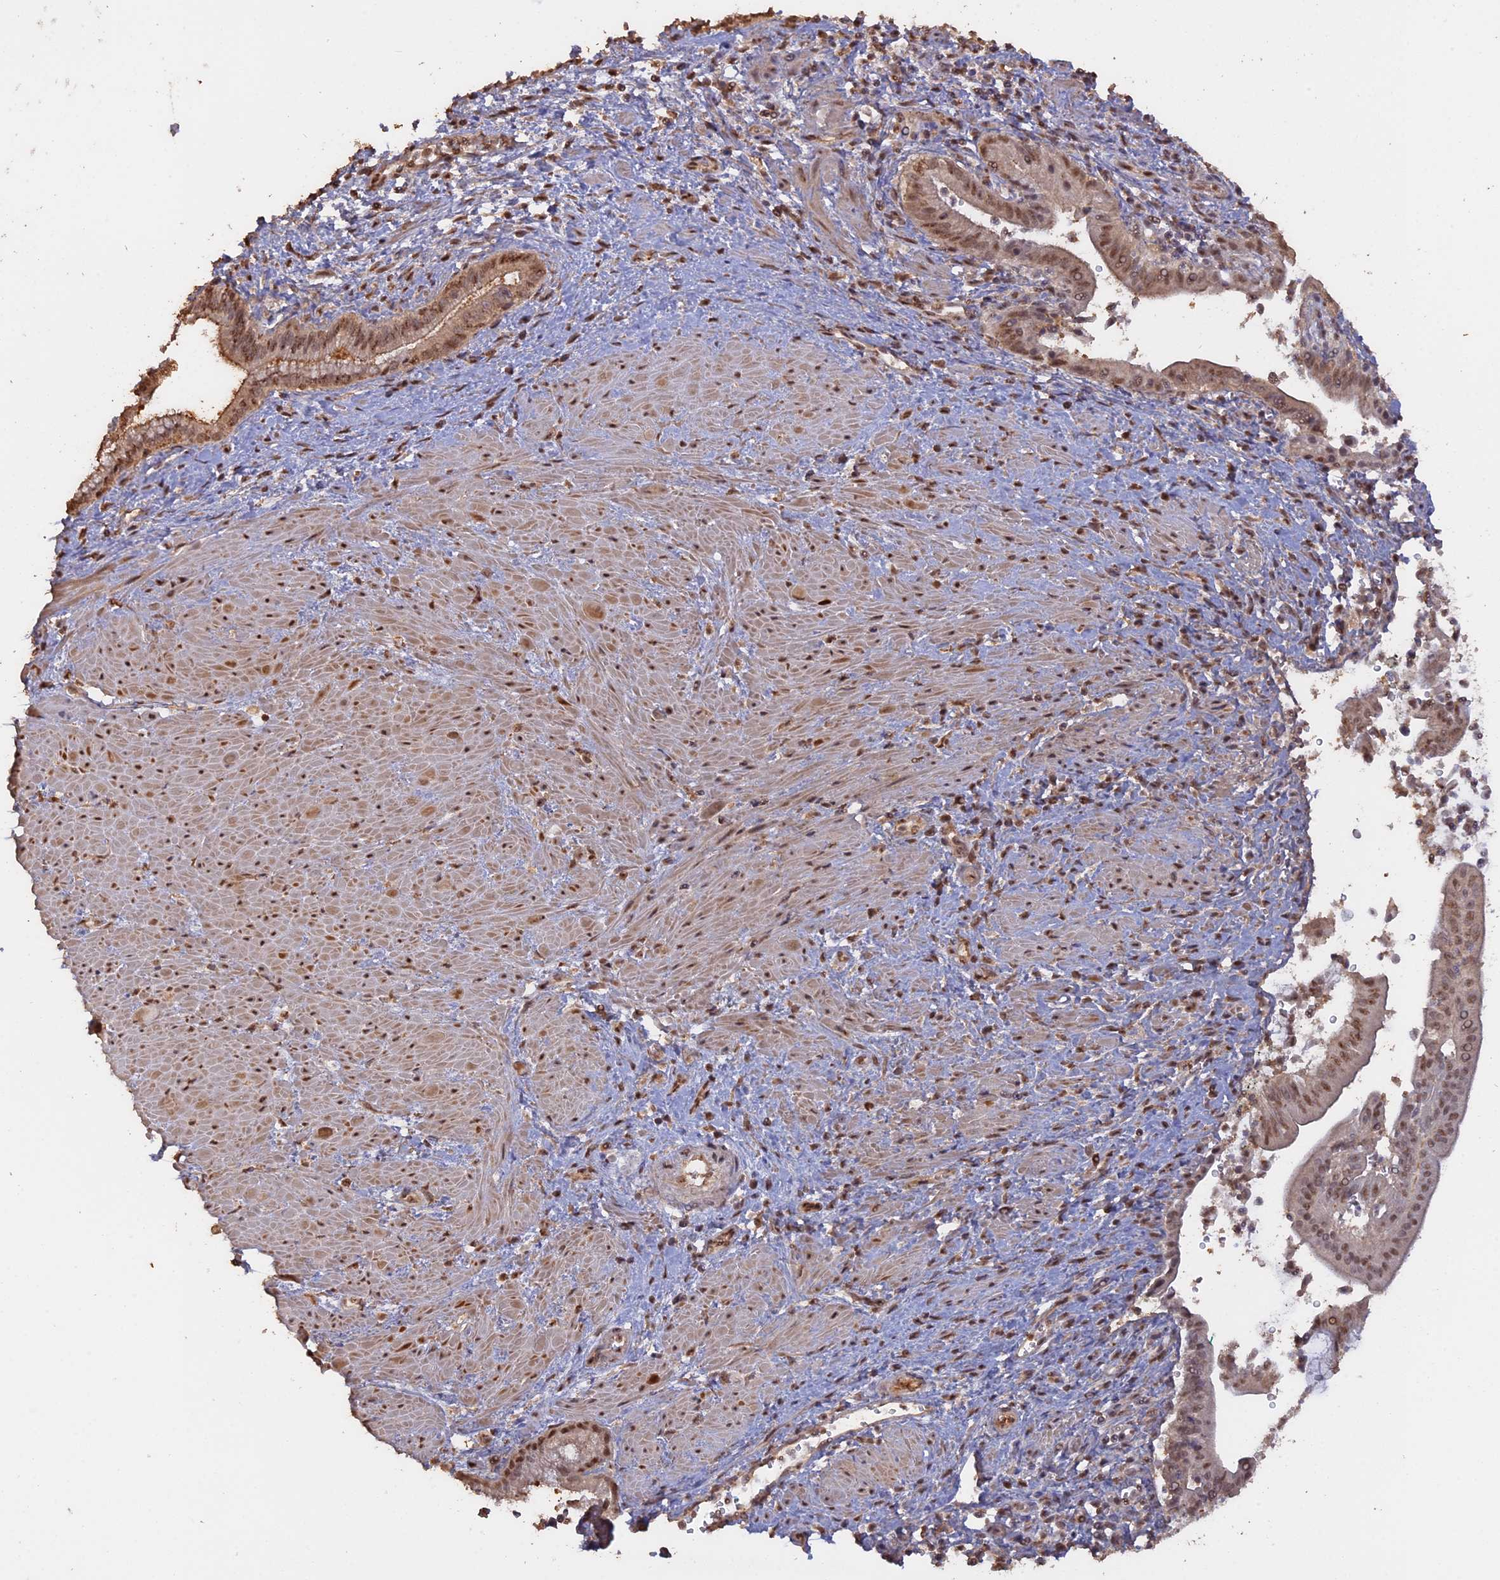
{"staining": {"intensity": "moderate", "quantity": ">75%", "location": "nuclear"}, "tissue": "pancreatic cancer", "cell_type": "Tumor cells", "image_type": "cancer", "snomed": [{"axis": "morphology", "description": "Adenocarcinoma, NOS"}, {"axis": "topography", "description": "Pancreas"}], "caption": "A photomicrograph of pancreatic adenocarcinoma stained for a protein demonstrates moderate nuclear brown staining in tumor cells.", "gene": "PSMC6", "patient": {"sex": "male", "age": 78}}